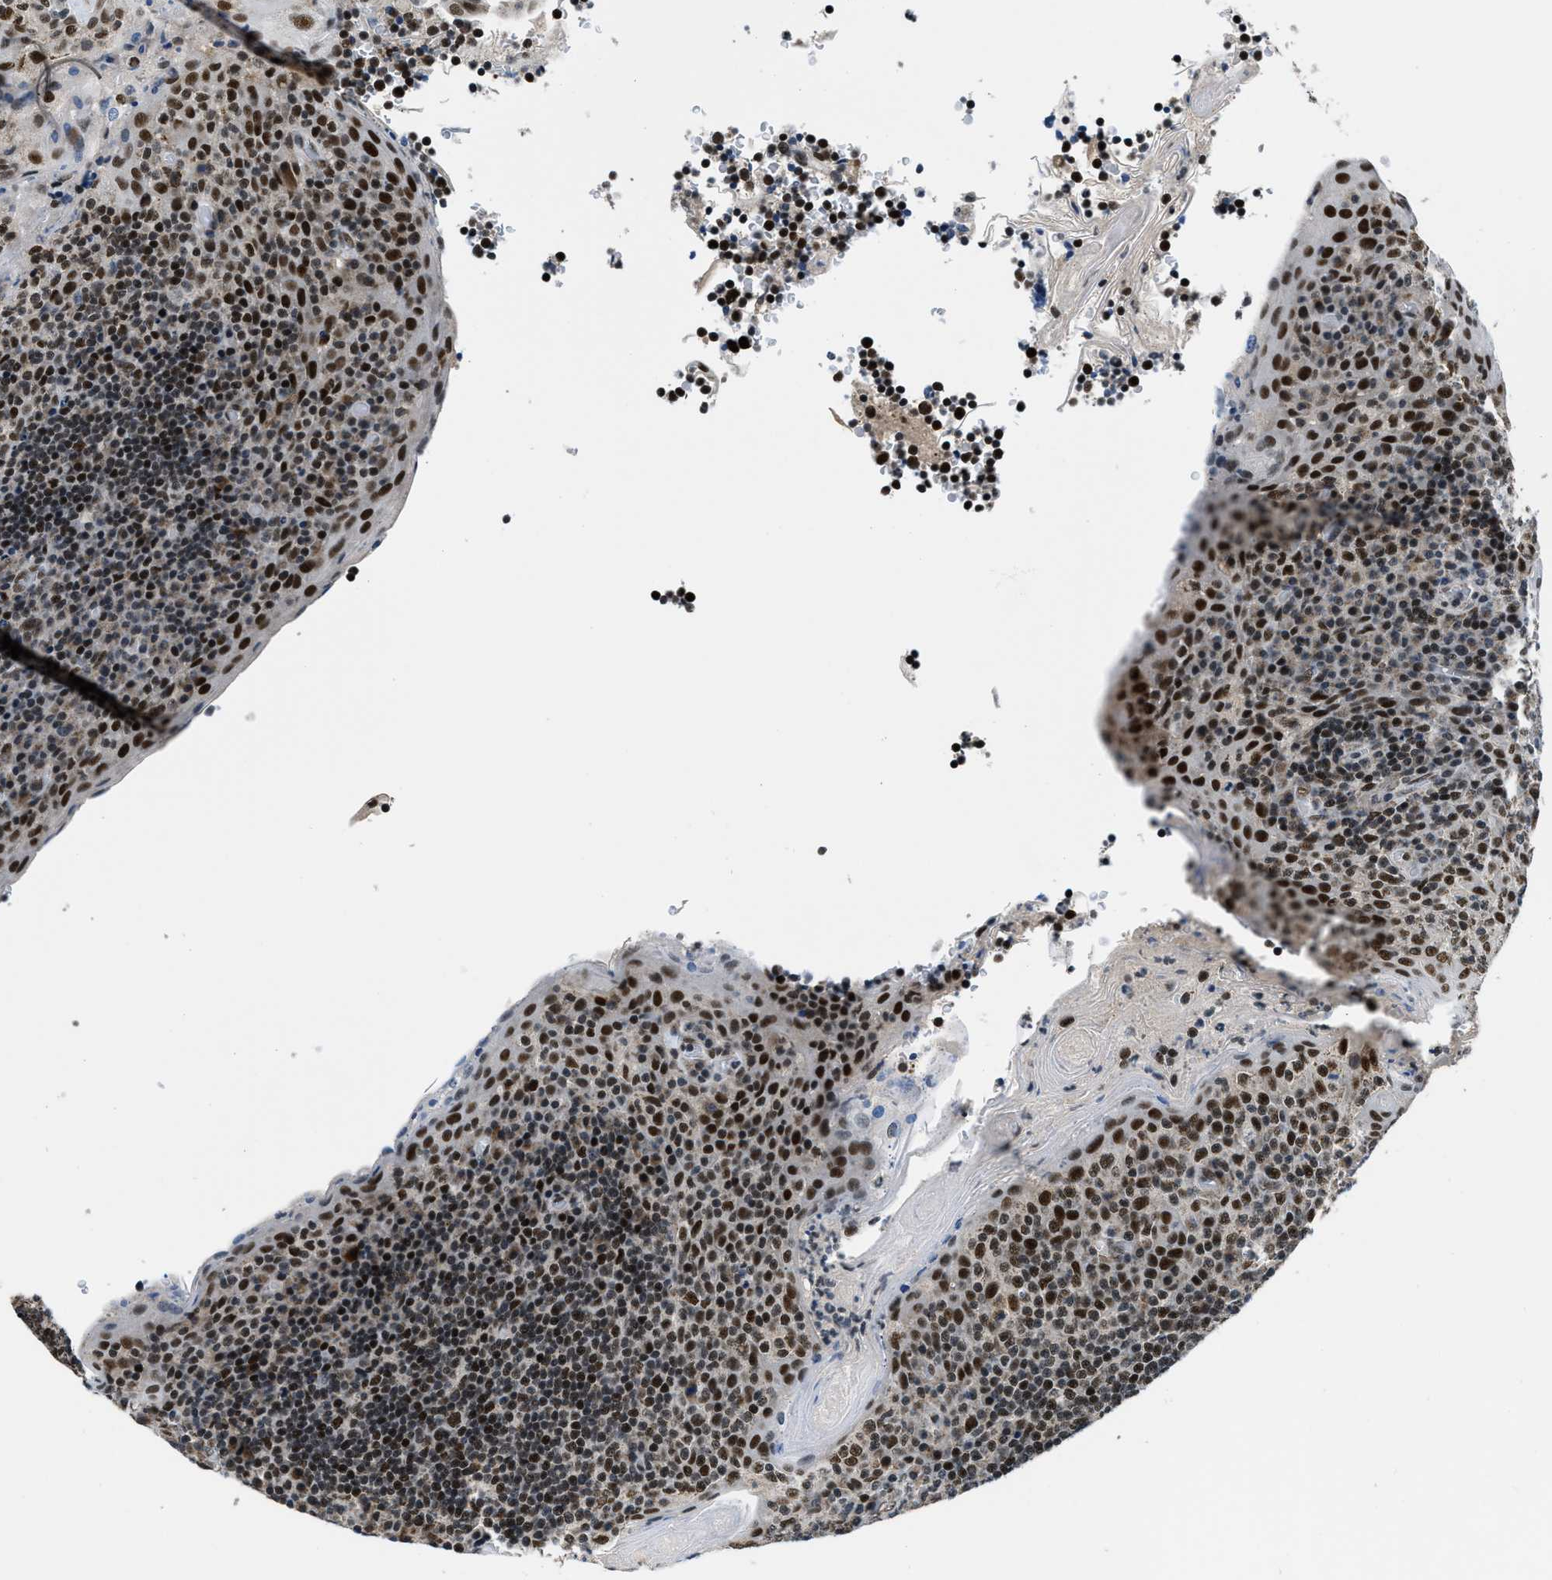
{"staining": {"intensity": "strong", "quantity": ">75%", "location": "nuclear"}, "tissue": "tonsil", "cell_type": "Germinal center cells", "image_type": "normal", "snomed": [{"axis": "morphology", "description": "Normal tissue, NOS"}, {"axis": "topography", "description": "Tonsil"}], "caption": "IHC of unremarkable human tonsil exhibits high levels of strong nuclear staining in about >75% of germinal center cells.", "gene": "KDM3B", "patient": {"sex": "male", "age": 17}}